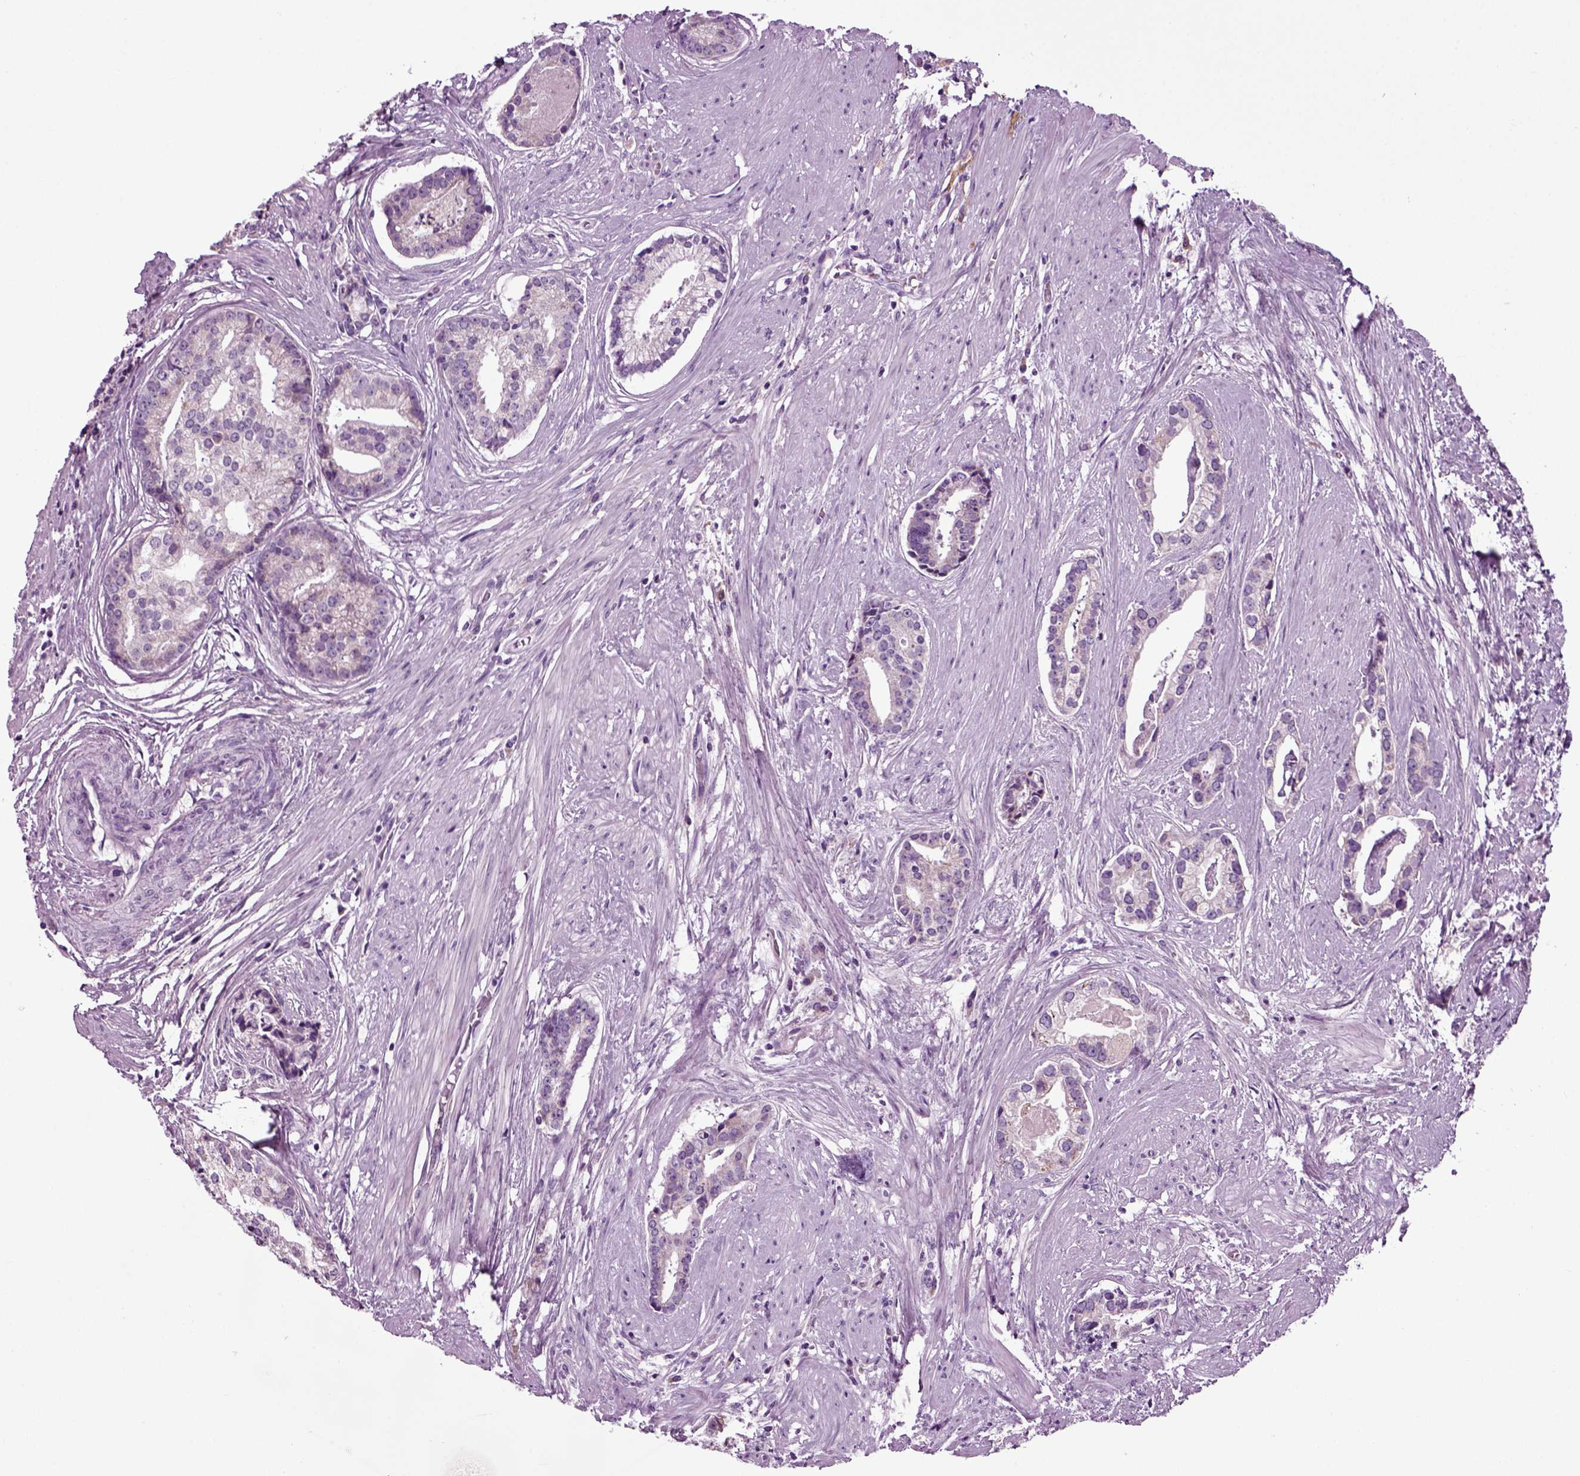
{"staining": {"intensity": "negative", "quantity": "none", "location": "none"}, "tissue": "prostate cancer", "cell_type": "Tumor cells", "image_type": "cancer", "snomed": [{"axis": "morphology", "description": "Adenocarcinoma, NOS"}, {"axis": "topography", "description": "Prostate and seminal vesicle, NOS"}, {"axis": "topography", "description": "Prostate"}], "caption": "Tumor cells are negative for protein expression in human adenocarcinoma (prostate).", "gene": "DNAH10", "patient": {"sex": "male", "age": 44}}